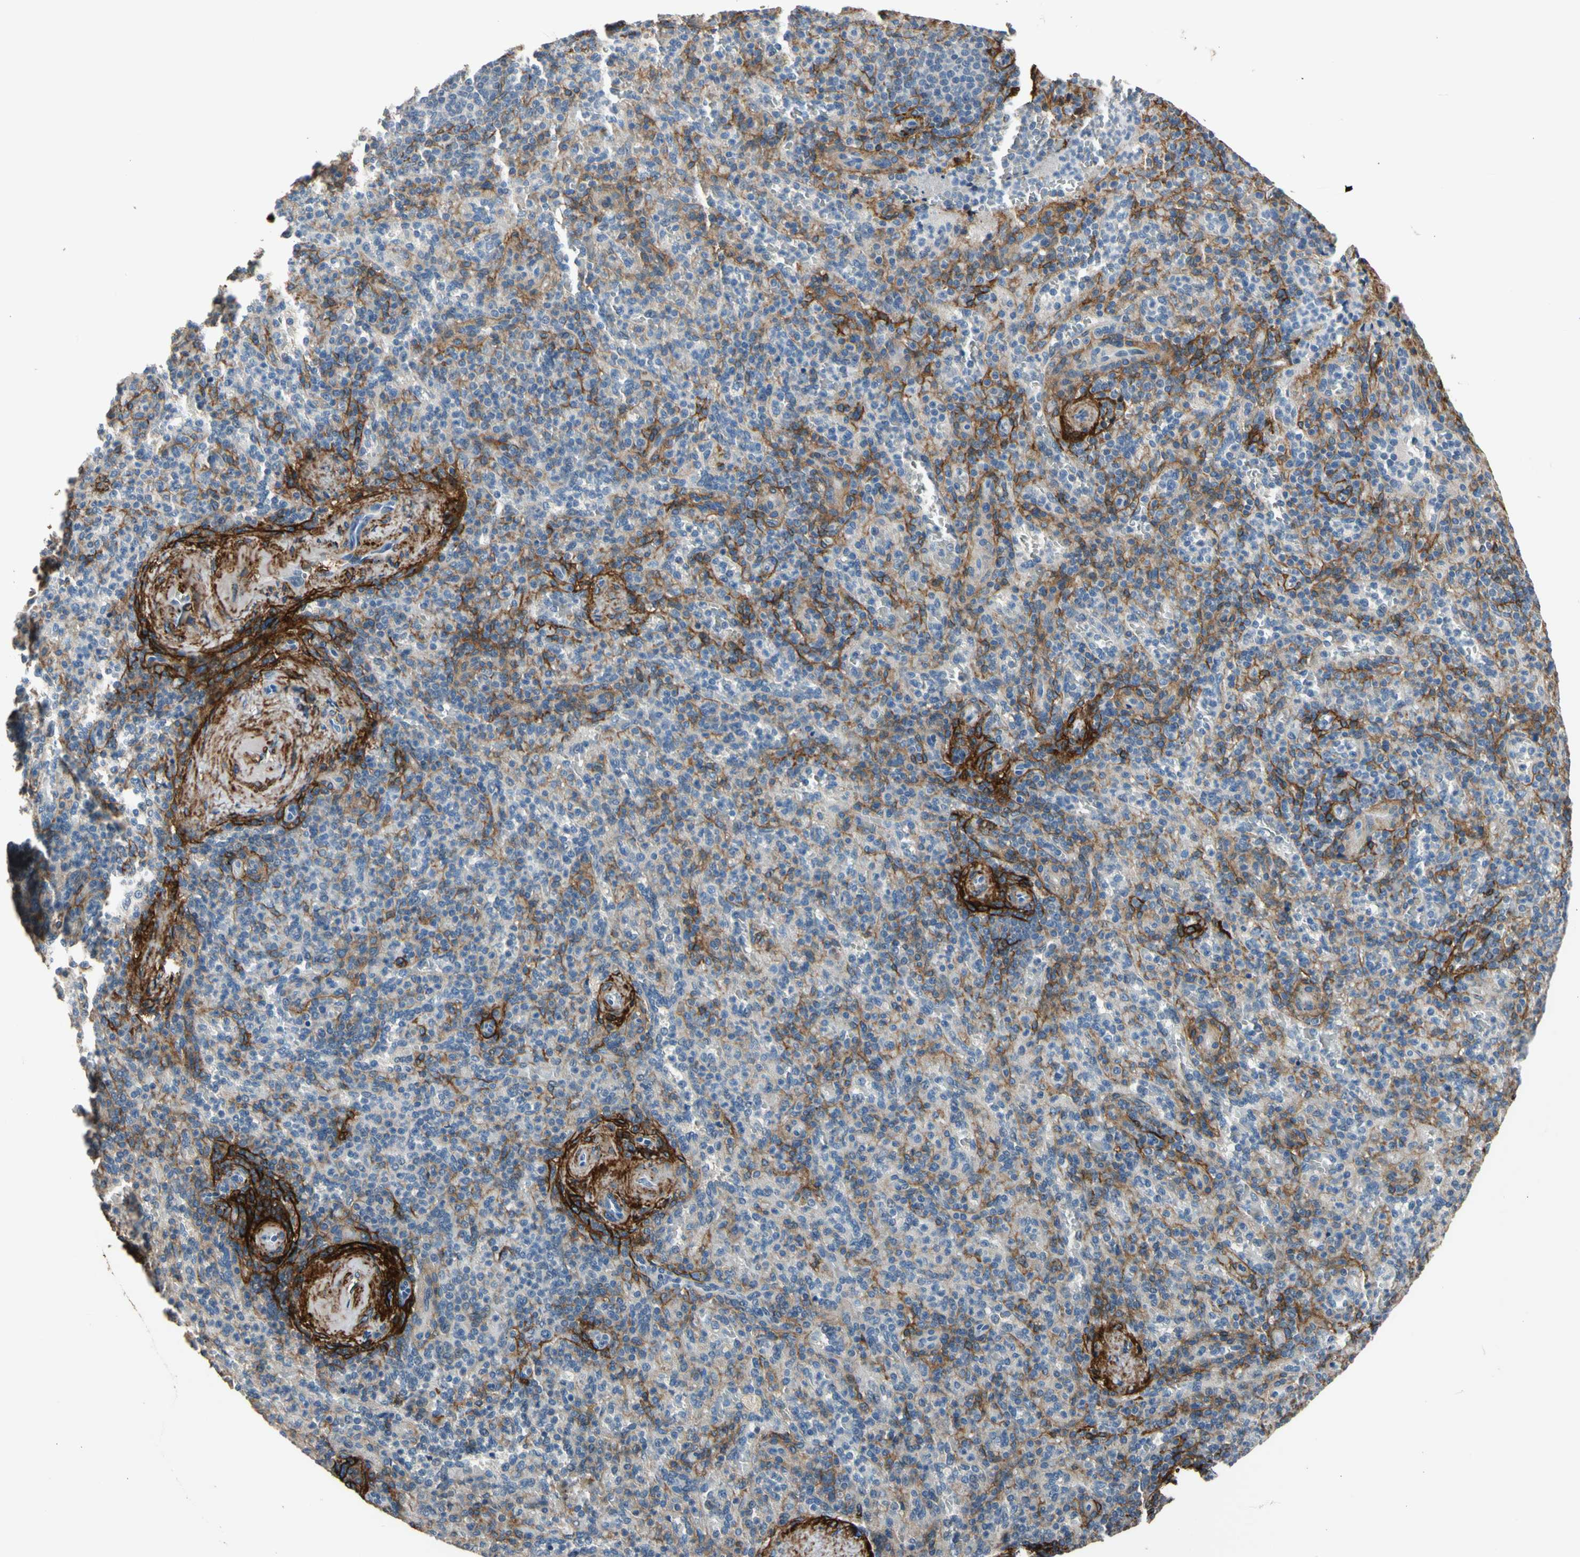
{"staining": {"intensity": "weak", "quantity": "<25%", "location": "cytoplasmic/membranous"}, "tissue": "spleen", "cell_type": "Cells in red pulp", "image_type": "normal", "snomed": [{"axis": "morphology", "description": "Normal tissue, NOS"}, {"axis": "topography", "description": "Spleen"}], "caption": "This is an immunohistochemistry image of normal spleen. There is no staining in cells in red pulp.", "gene": "SUSD2", "patient": {"sex": "female", "age": 74}}